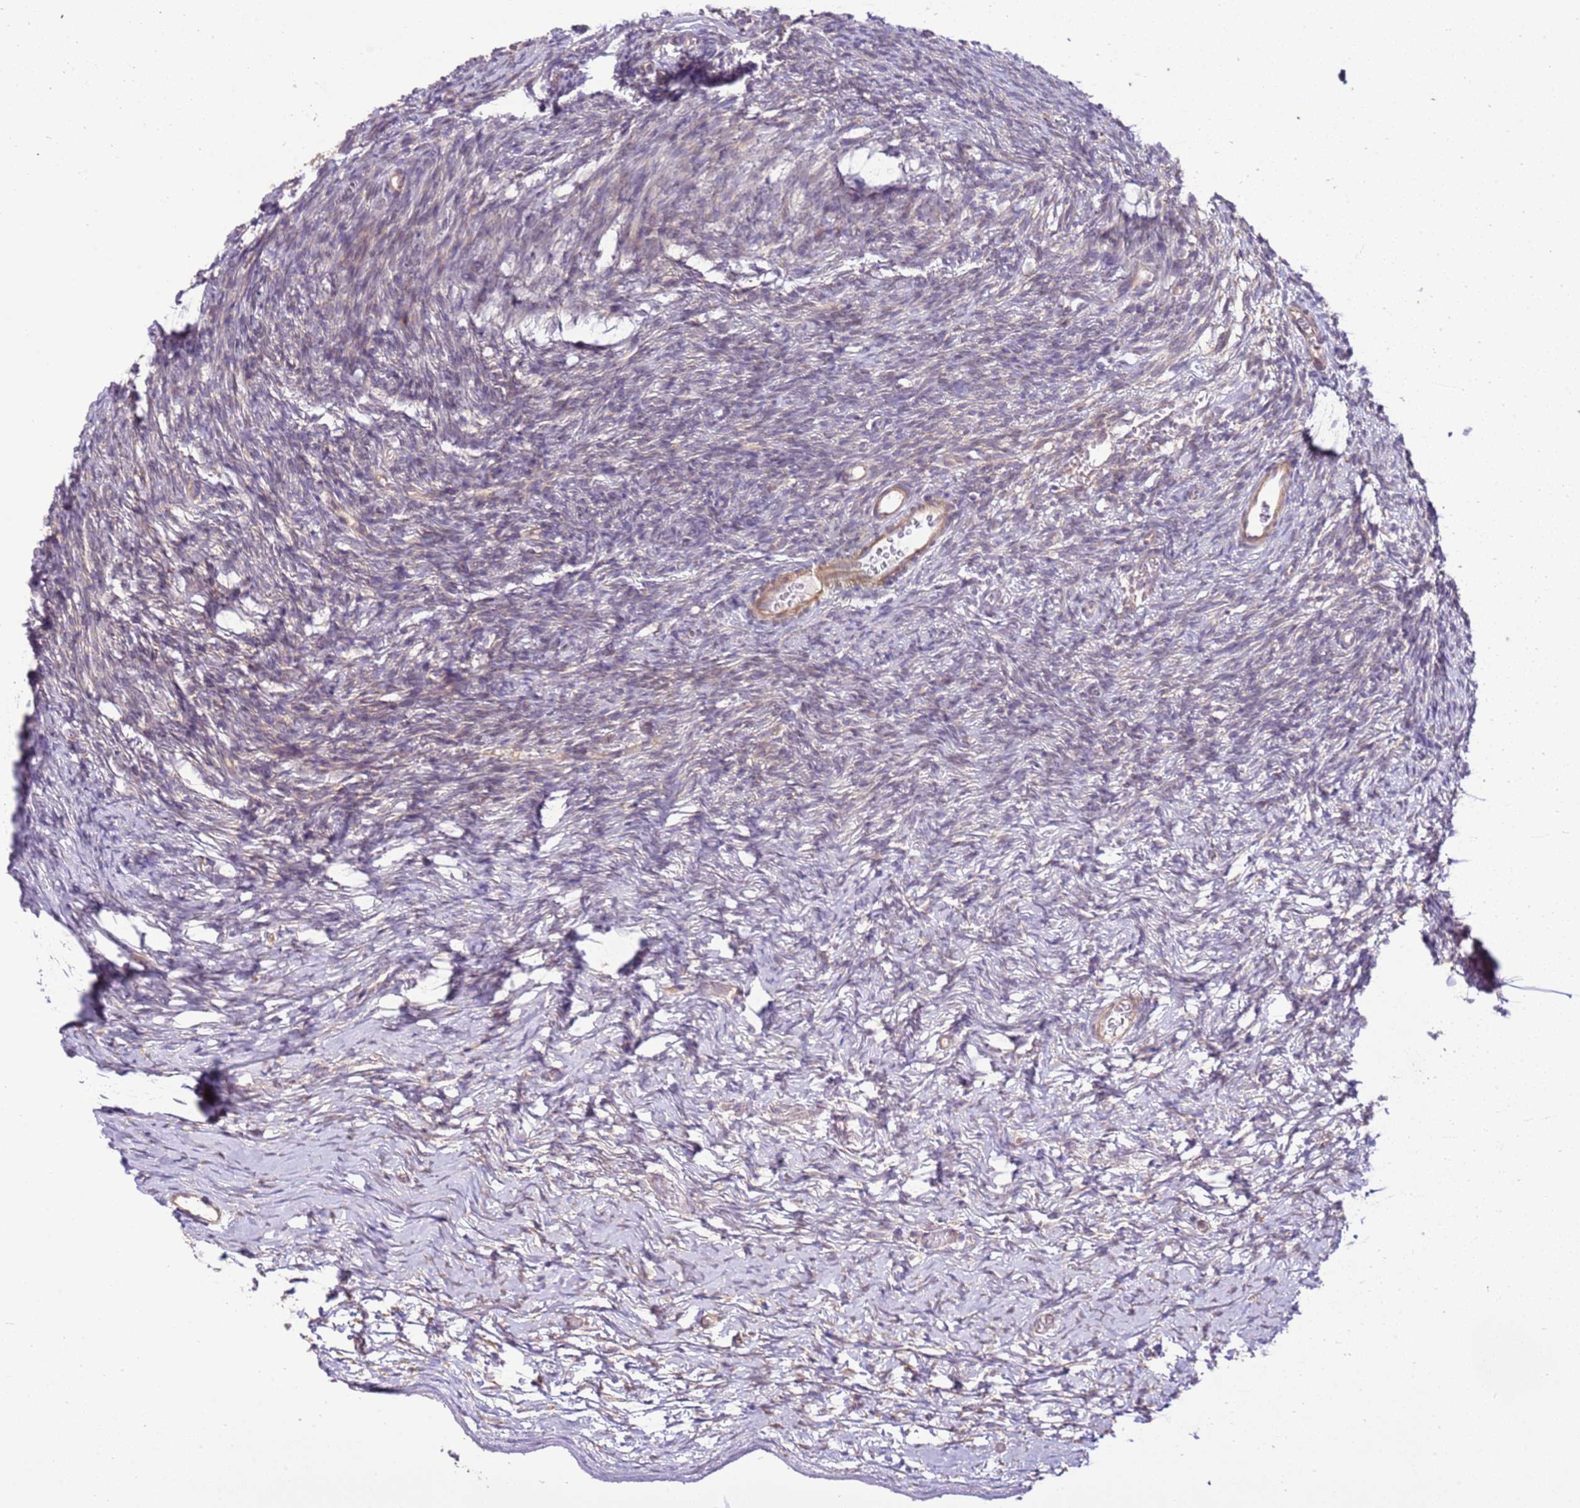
{"staining": {"intensity": "moderate", "quantity": ">75%", "location": "cytoplasmic/membranous"}, "tissue": "ovary", "cell_type": "Follicle cells", "image_type": "normal", "snomed": [{"axis": "morphology", "description": "Normal tissue, NOS"}, {"axis": "topography", "description": "Ovary"}], "caption": "Protein expression by IHC demonstrates moderate cytoplasmic/membranous expression in approximately >75% of follicle cells in normal ovary.", "gene": "SCARA3", "patient": {"sex": "female", "age": 39}}